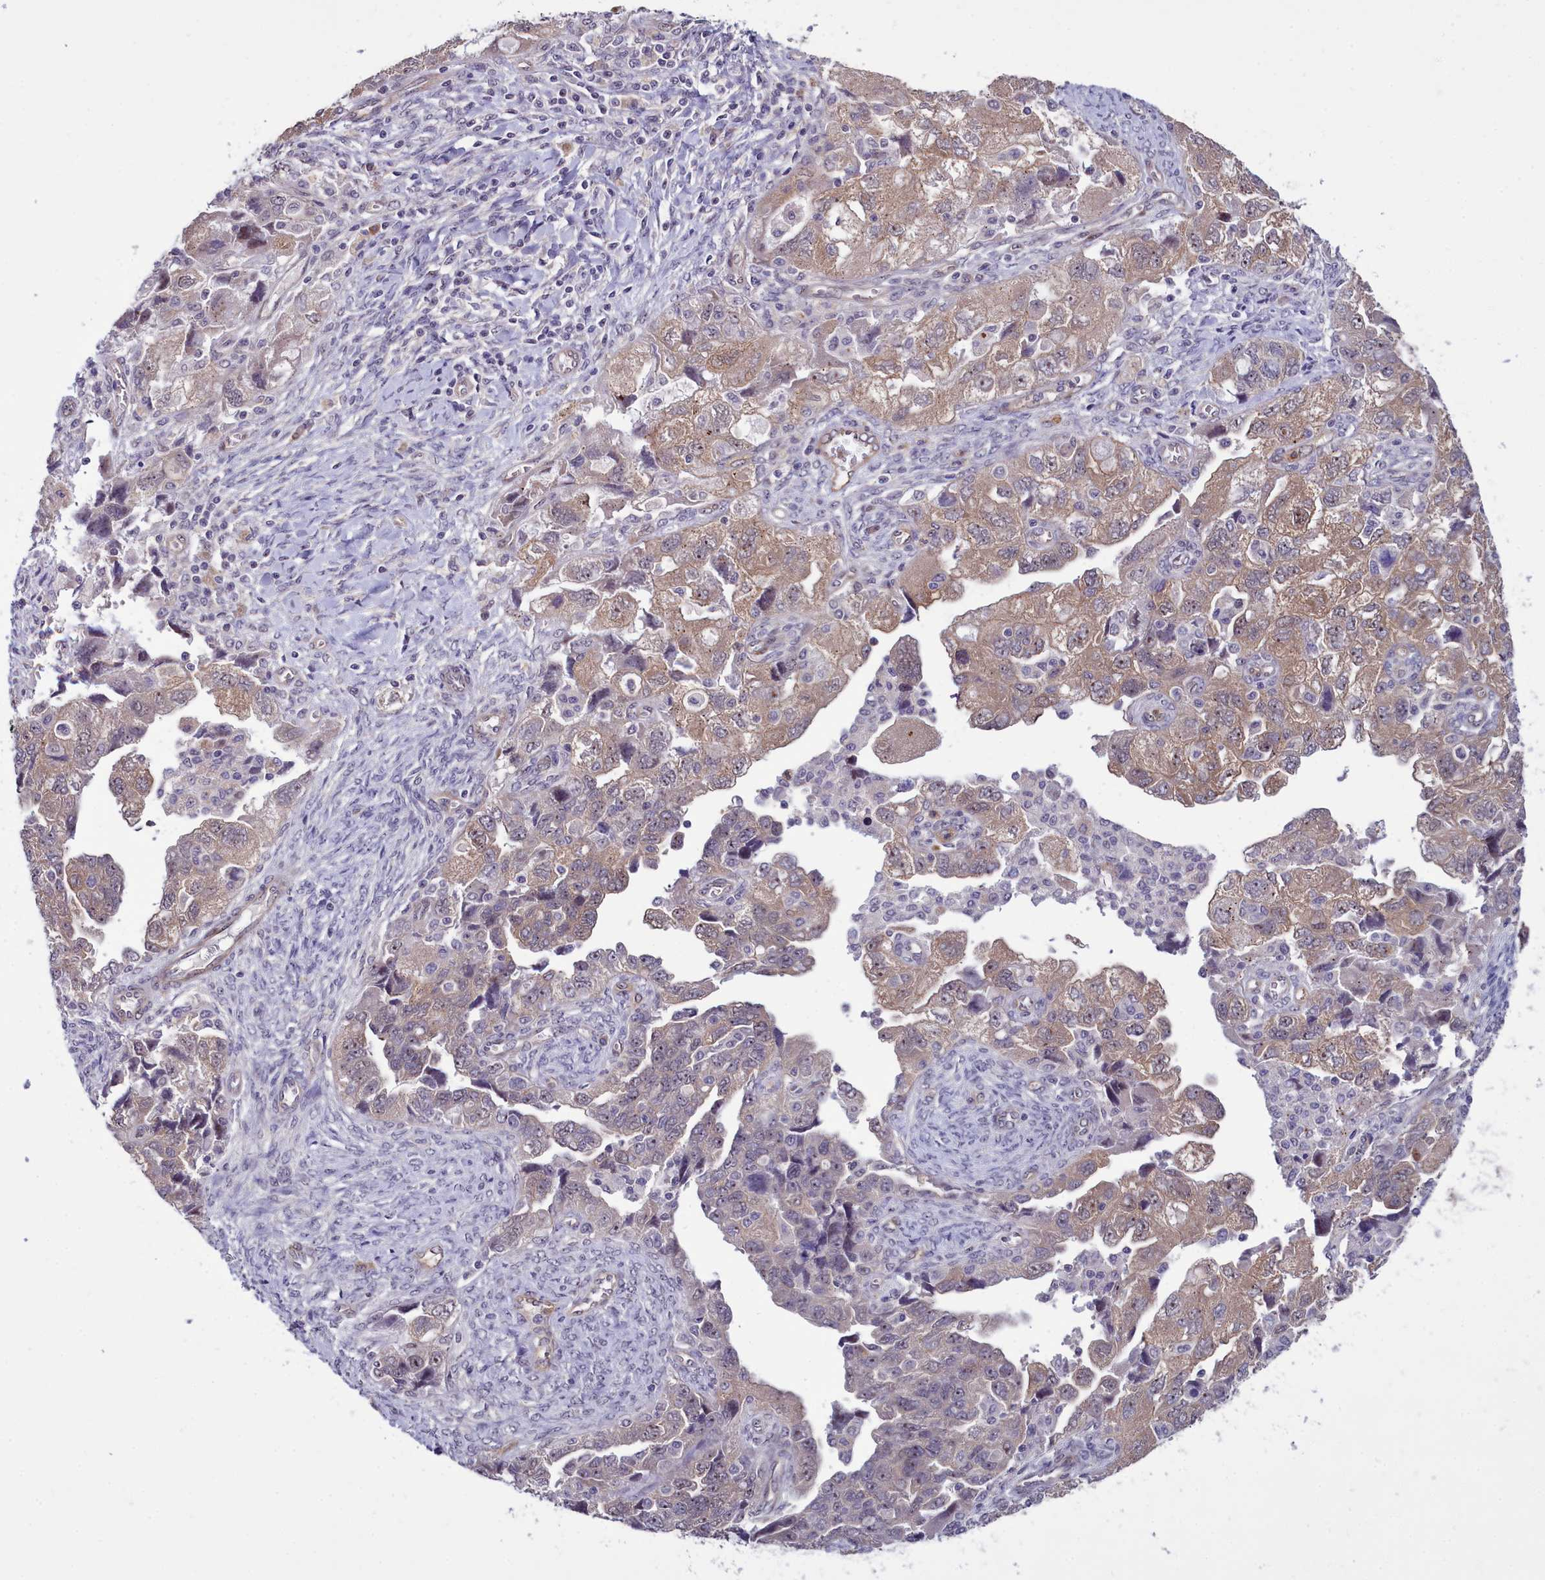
{"staining": {"intensity": "moderate", "quantity": ">75%", "location": "cytoplasmic/membranous"}, "tissue": "ovarian cancer", "cell_type": "Tumor cells", "image_type": "cancer", "snomed": [{"axis": "morphology", "description": "Carcinoma, NOS"}, {"axis": "morphology", "description": "Cystadenocarcinoma, serous, NOS"}, {"axis": "topography", "description": "Ovary"}], "caption": "This photomicrograph reveals ovarian cancer (carcinoma) stained with IHC to label a protein in brown. The cytoplasmic/membranous of tumor cells show moderate positivity for the protein. Nuclei are counter-stained blue.", "gene": "BCAR1", "patient": {"sex": "female", "age": 69}}